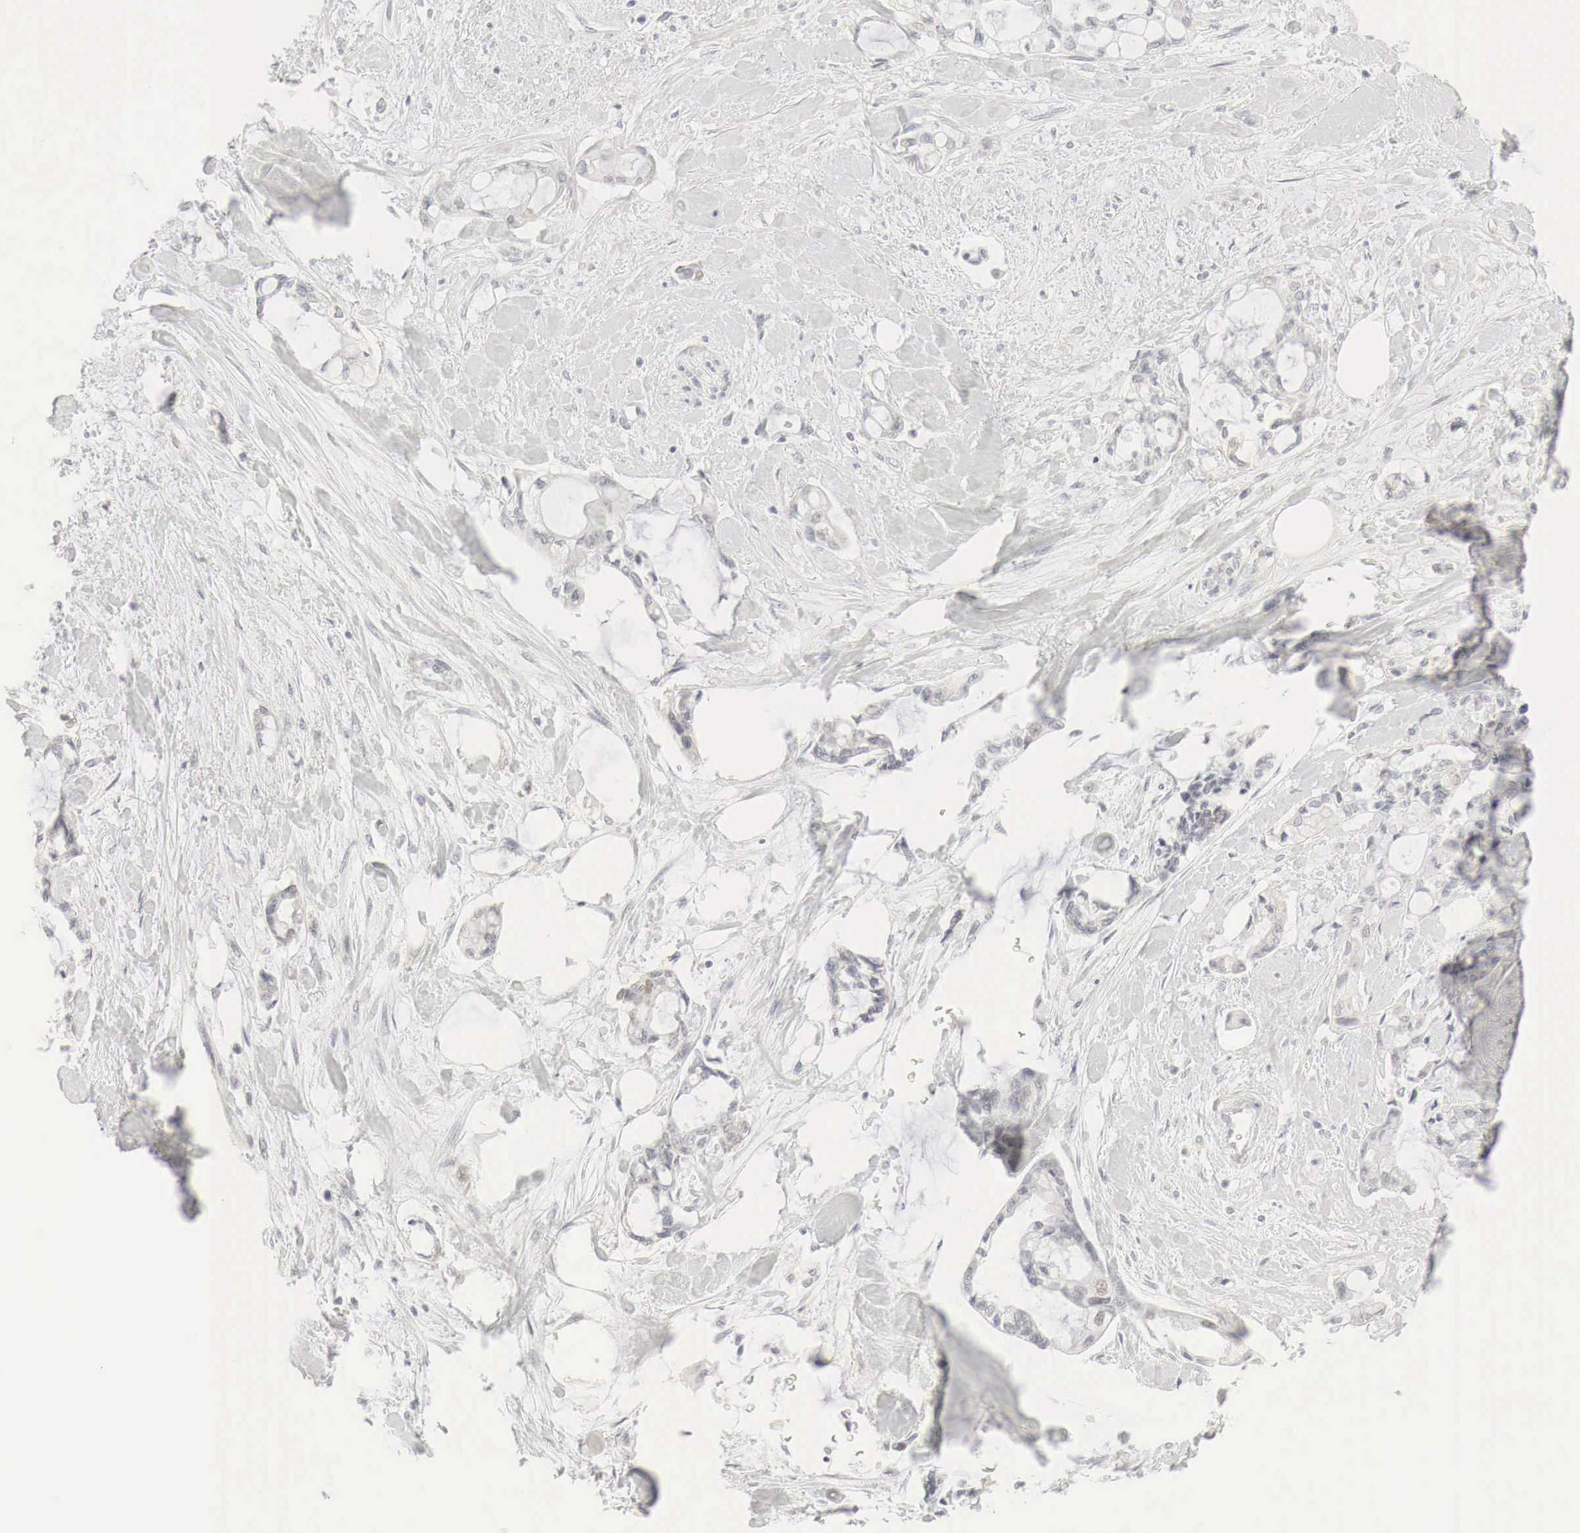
{"staining": {"intensity": "negative", "quantity": "none", "location": "none"}, "tissue": "pancreatic cancer", "cell_type": "Tumor cells", "image_type": "cancer", "snomed": [{"axis": "morphology", "description": "Adenocarcinoma, NOS"}, {"axis": "topography", "description": "Pancreas"}], "caption": "Immunohistochemical staining of adenocarcinoma (pancreatic) demonstrates no significant staining in tumor cells. The staining was performed using DAB (3,3'-diaminobenzidine) to visualize the protein expression in brown, while the nuclei were stained in blue with hematoxylin (Magnification: 20x).", "gene": "TP63", "patient": {"sex": "female", "age": 70}}